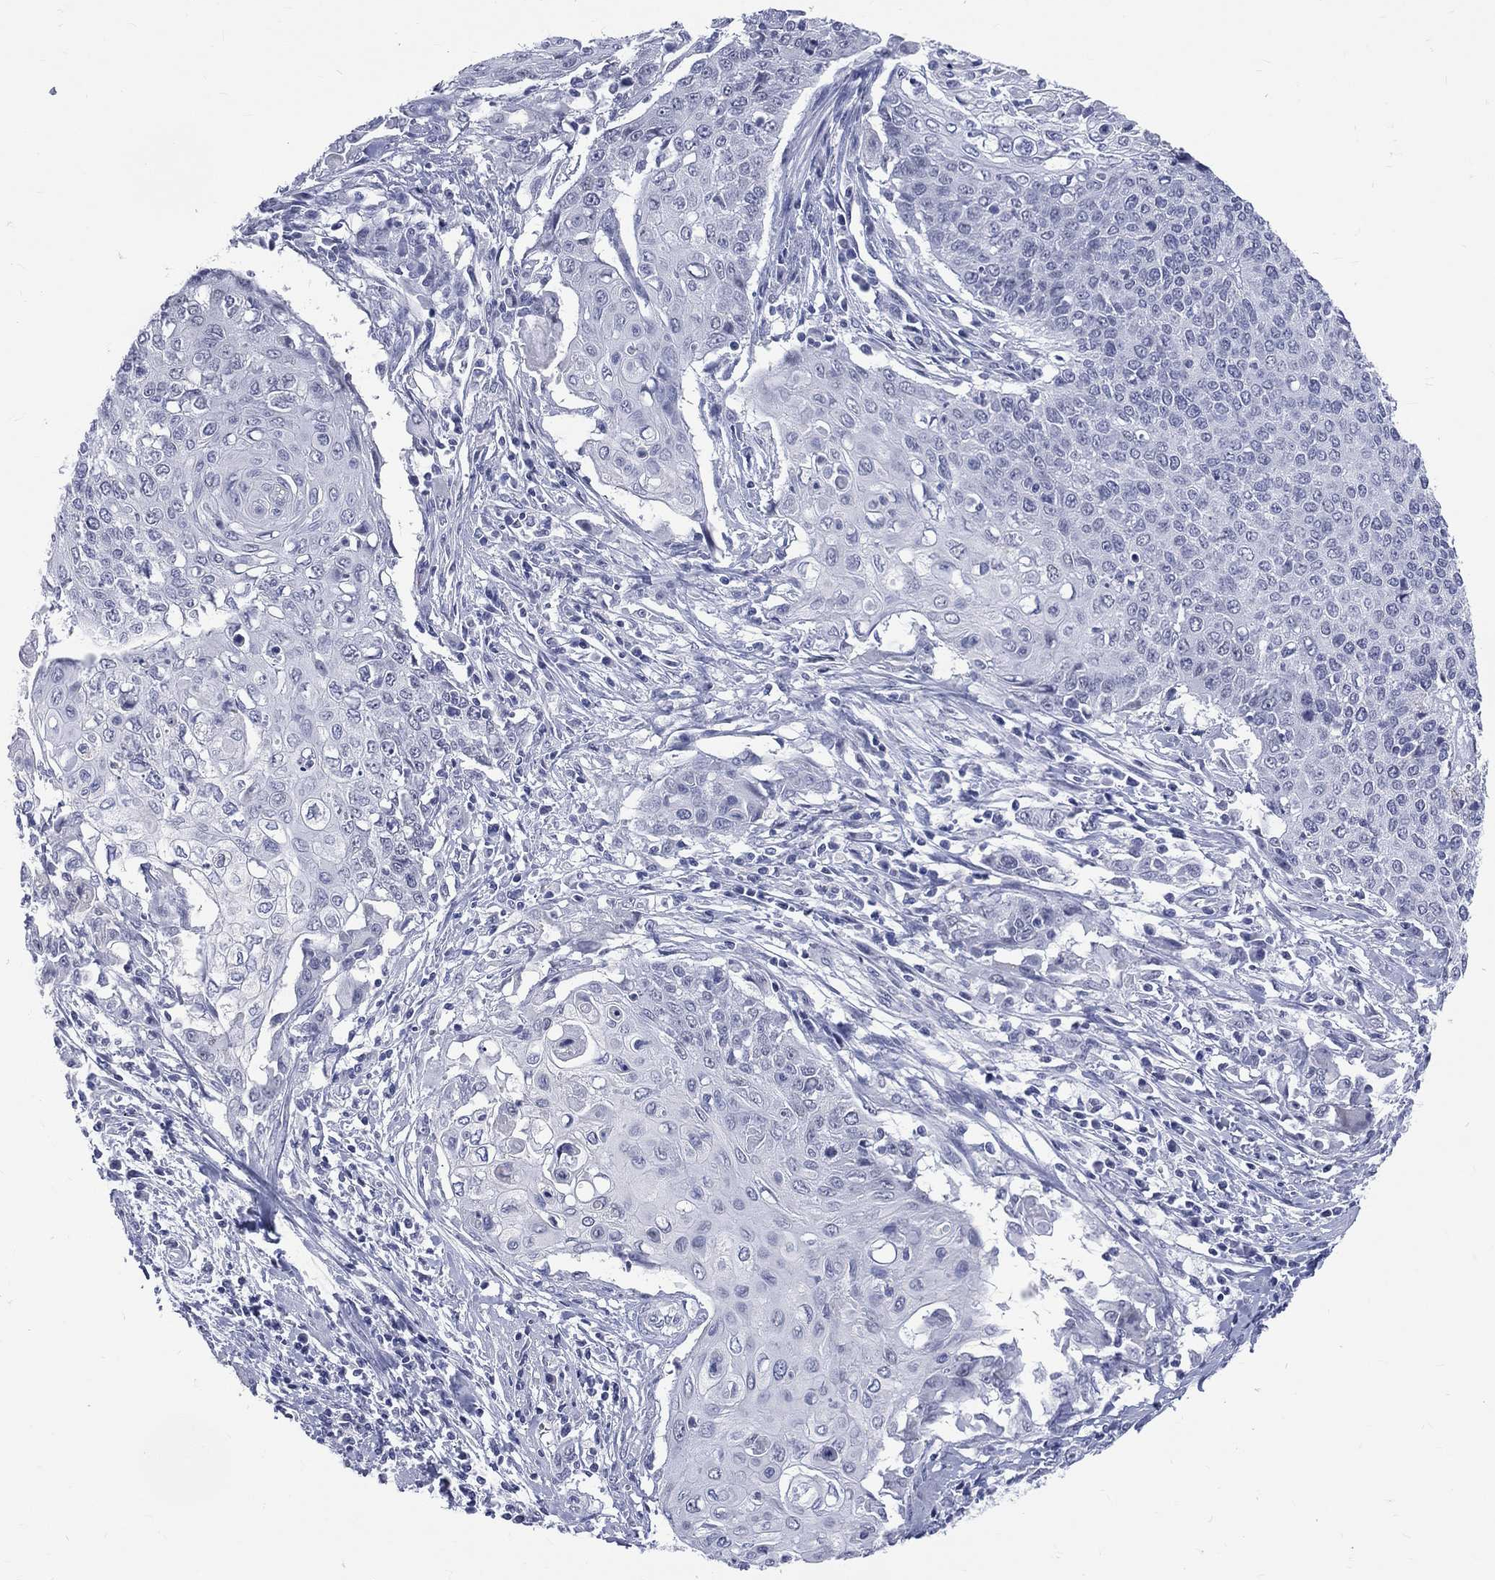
{"staining": {"intensity": "negative", "quantity": "none", "location": "none"}, "tissue": "cervical cancer", "cell_type": "Tumor cells", "image_type": "cancer", "snomed": [{"axis": "morphology", "description": "Squamous cell carcinoma, NOS"}, {"axis": "topography", "description": "Cervix"}], "caption": "Human cervical cancer stained for a protein using immunohistochemistry shows no positivity in tumor cells.", "gene": "MLLT10", "patient": {"sex": "female", "age": 39}}